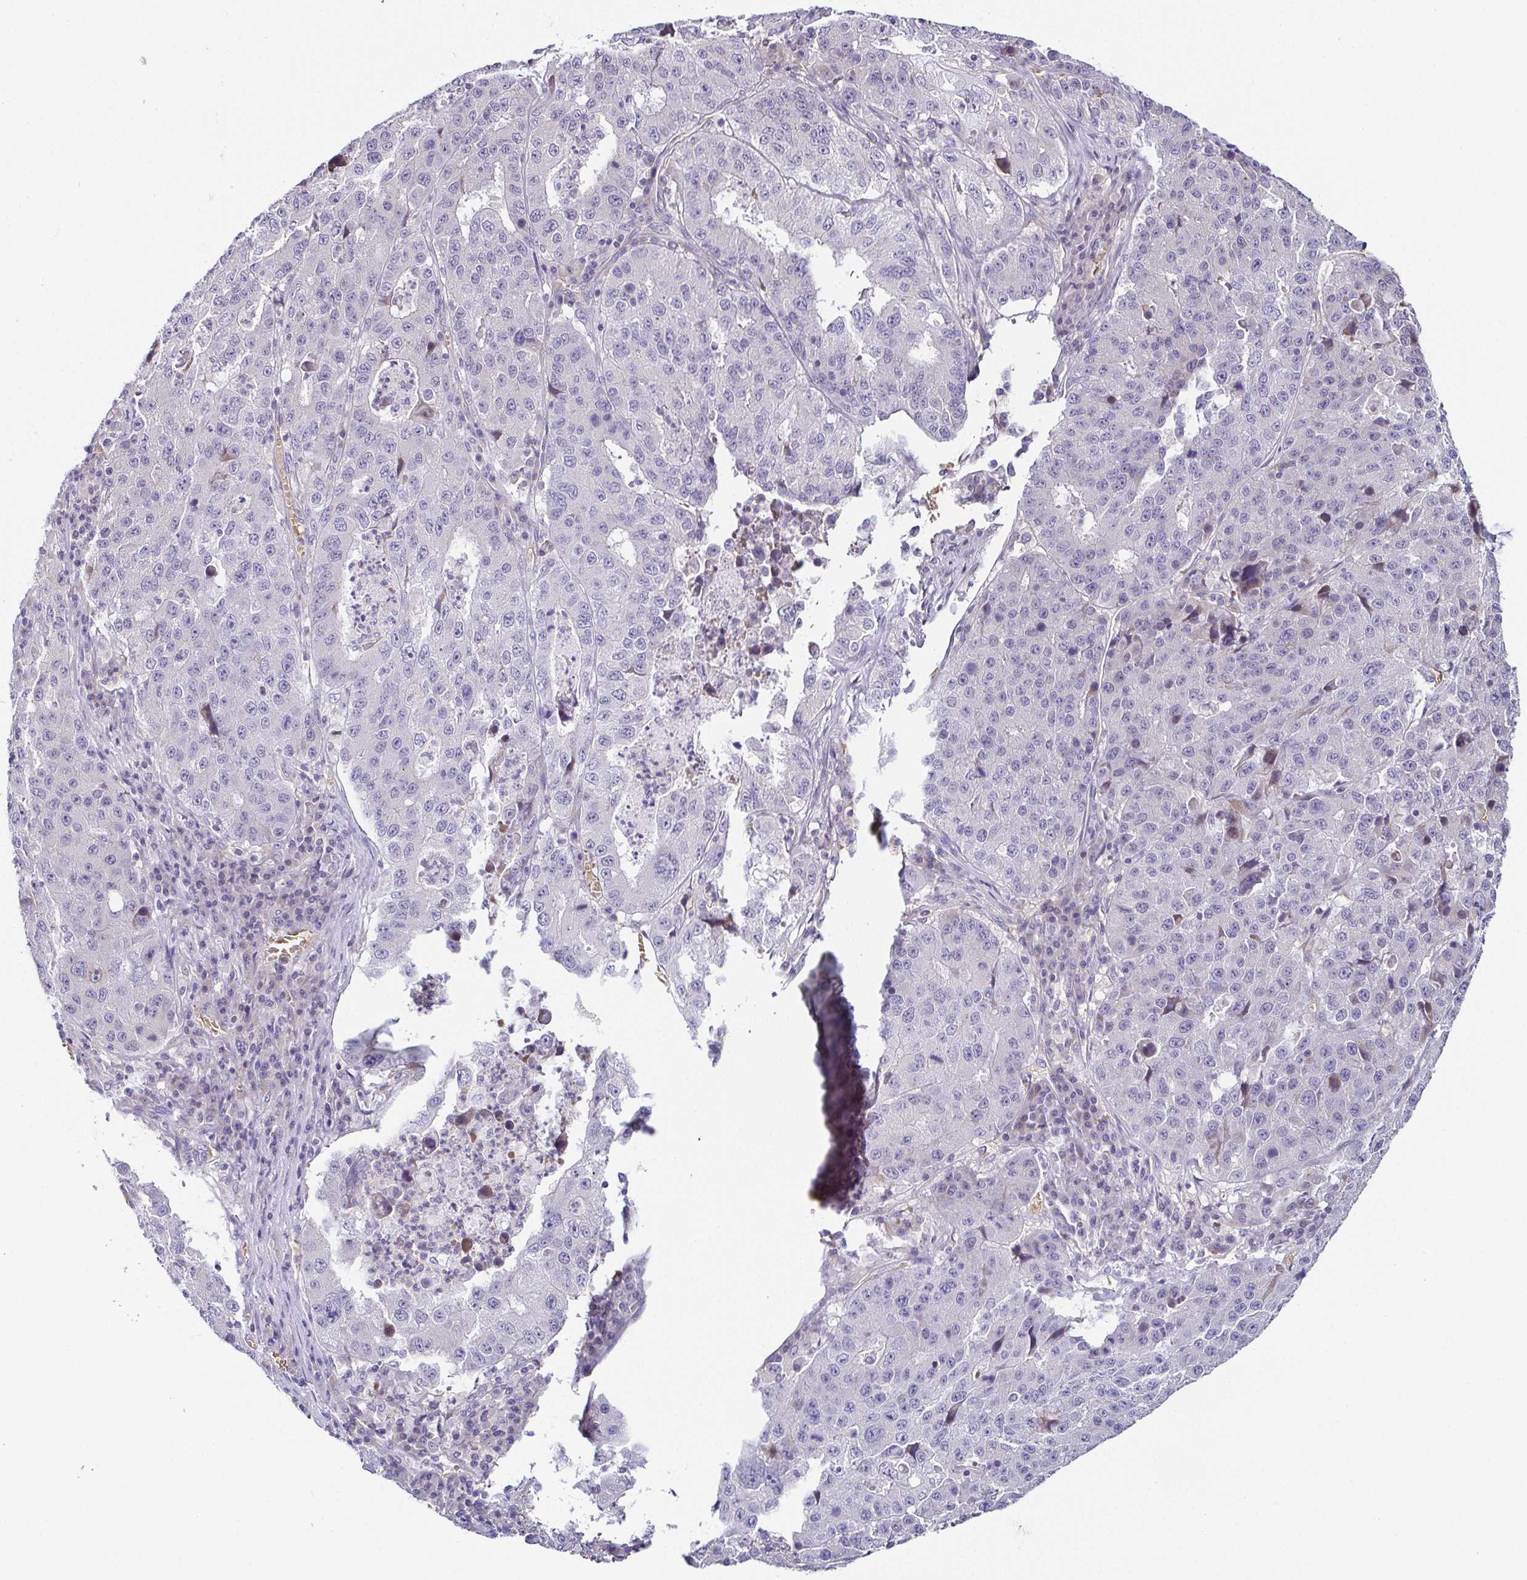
{"staining": {"intensity": "negative", "quantity": "none", "location": "none"}, "tissue": "stomach cancer", "cell_type": "Tumor cells", "image_type": "cancer", "snomed": [{"axis": "morphology", "description": "Adenocarcinoma, NOS"}, {"axis": "topography", "description": "Stomach"}], "caption": "This is a image of IHC staining of adenocarcinoma (stomach), which shows no expression in tumor cells. (Immunohistochemistry (ihc), brightfield microscopy, high magnification).", "gene": "FAM162B", "patient": {"sex": "male", "age": 71}}